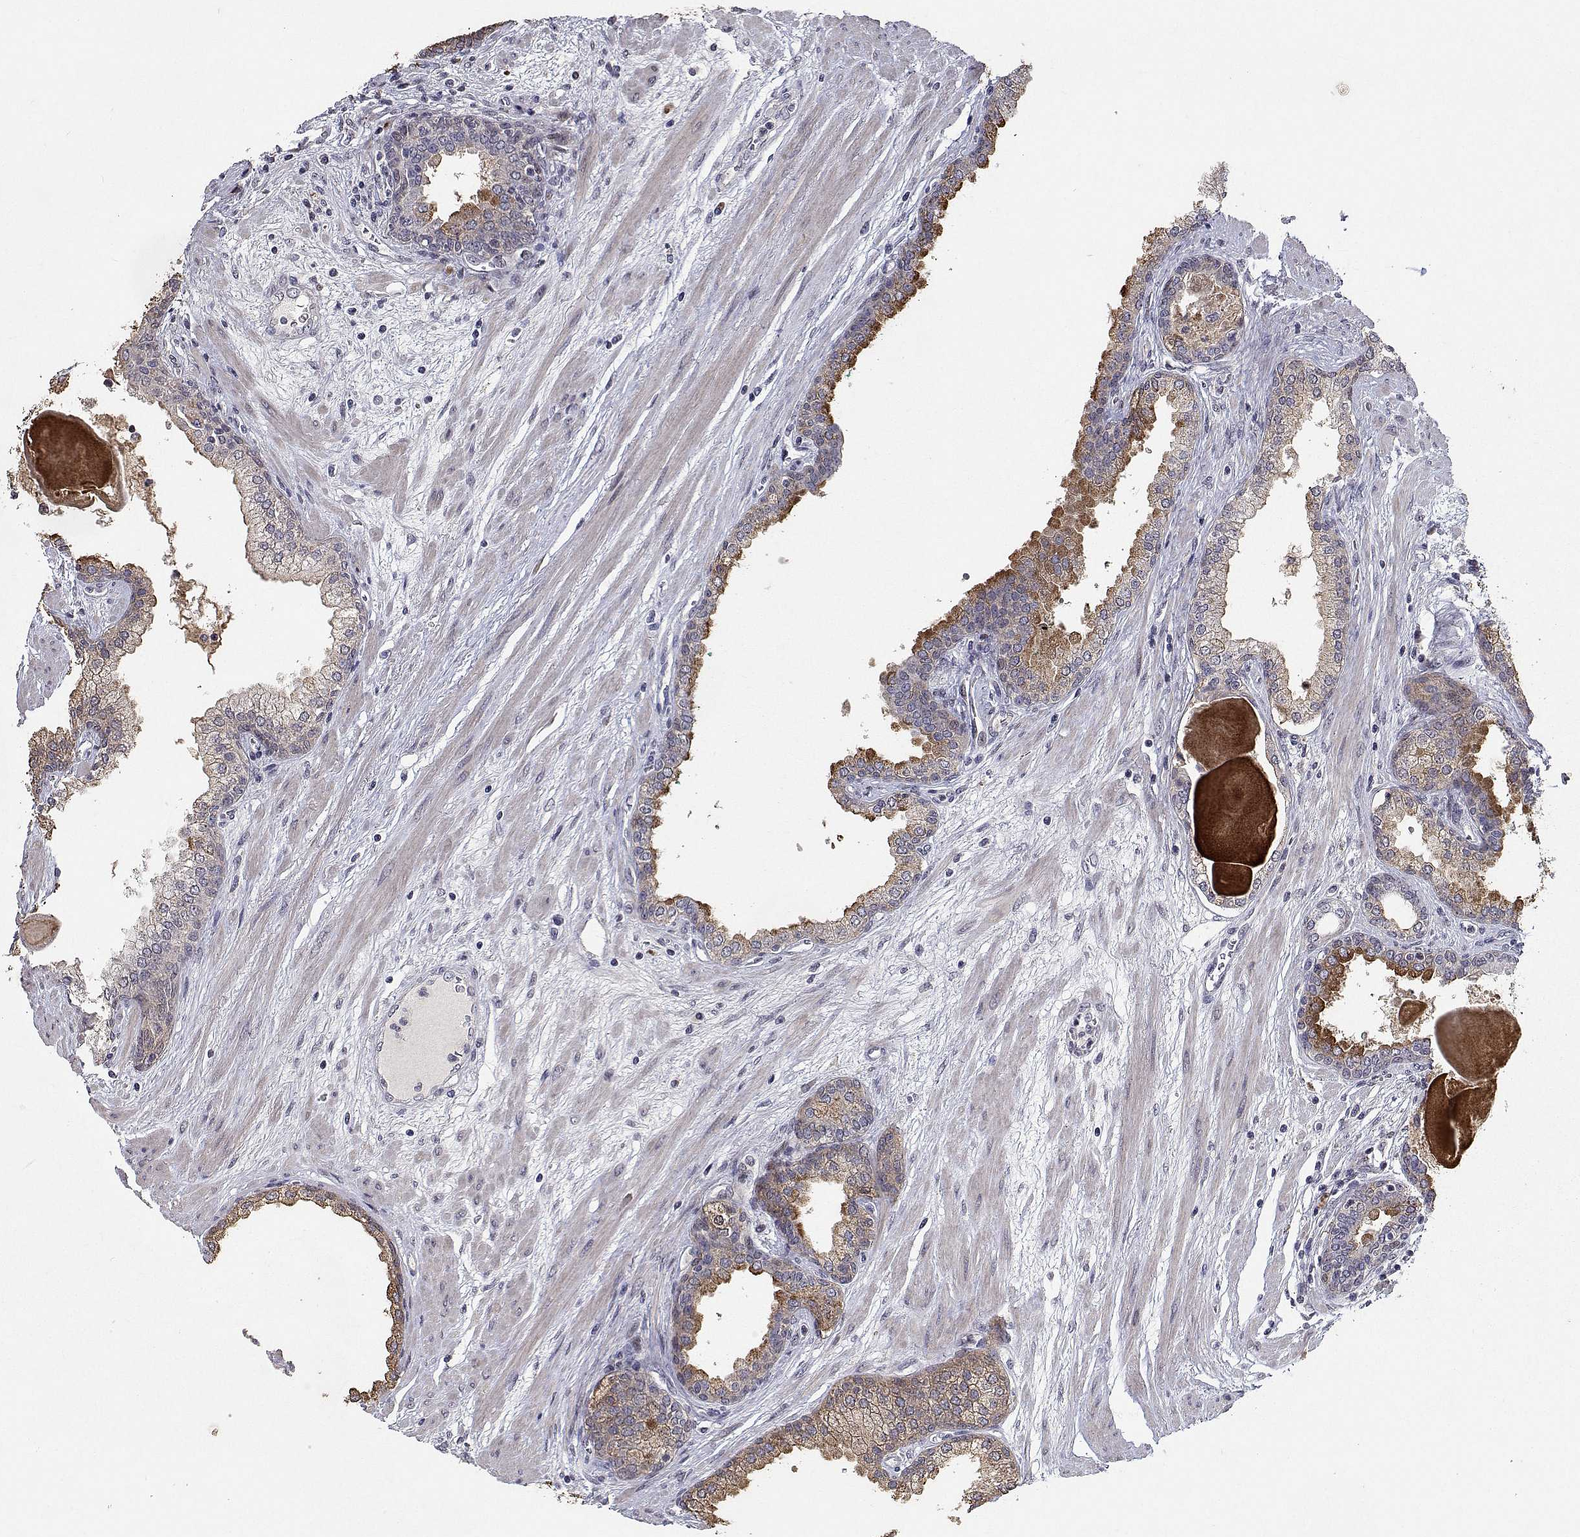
{"staining": {"intensity": "weak", "quantity": "25%-75%", "location": "cytoplasmic/membranous"}, "tissue": "prostate cancer", "cell_type": "Tumor cells", "image_type": "cancer", "snomed": [{"axis": "morphology", "description": "Adenocarcinoma, Low grade"}, {"axis": "topography", "description": "Prostate"}], "caption": "Weak cytoplasmic/membranous expression is present in about 25%-75% of tumor cells in prostate adenocarcinoma (low-grade). The protein of interest is stained brown, and the nuclei are stained in blue (DAB IHC with brightfield microscopy, high magnification).", "gene": "RBPJL", "patient": {"sex": "male", "age": 64}}